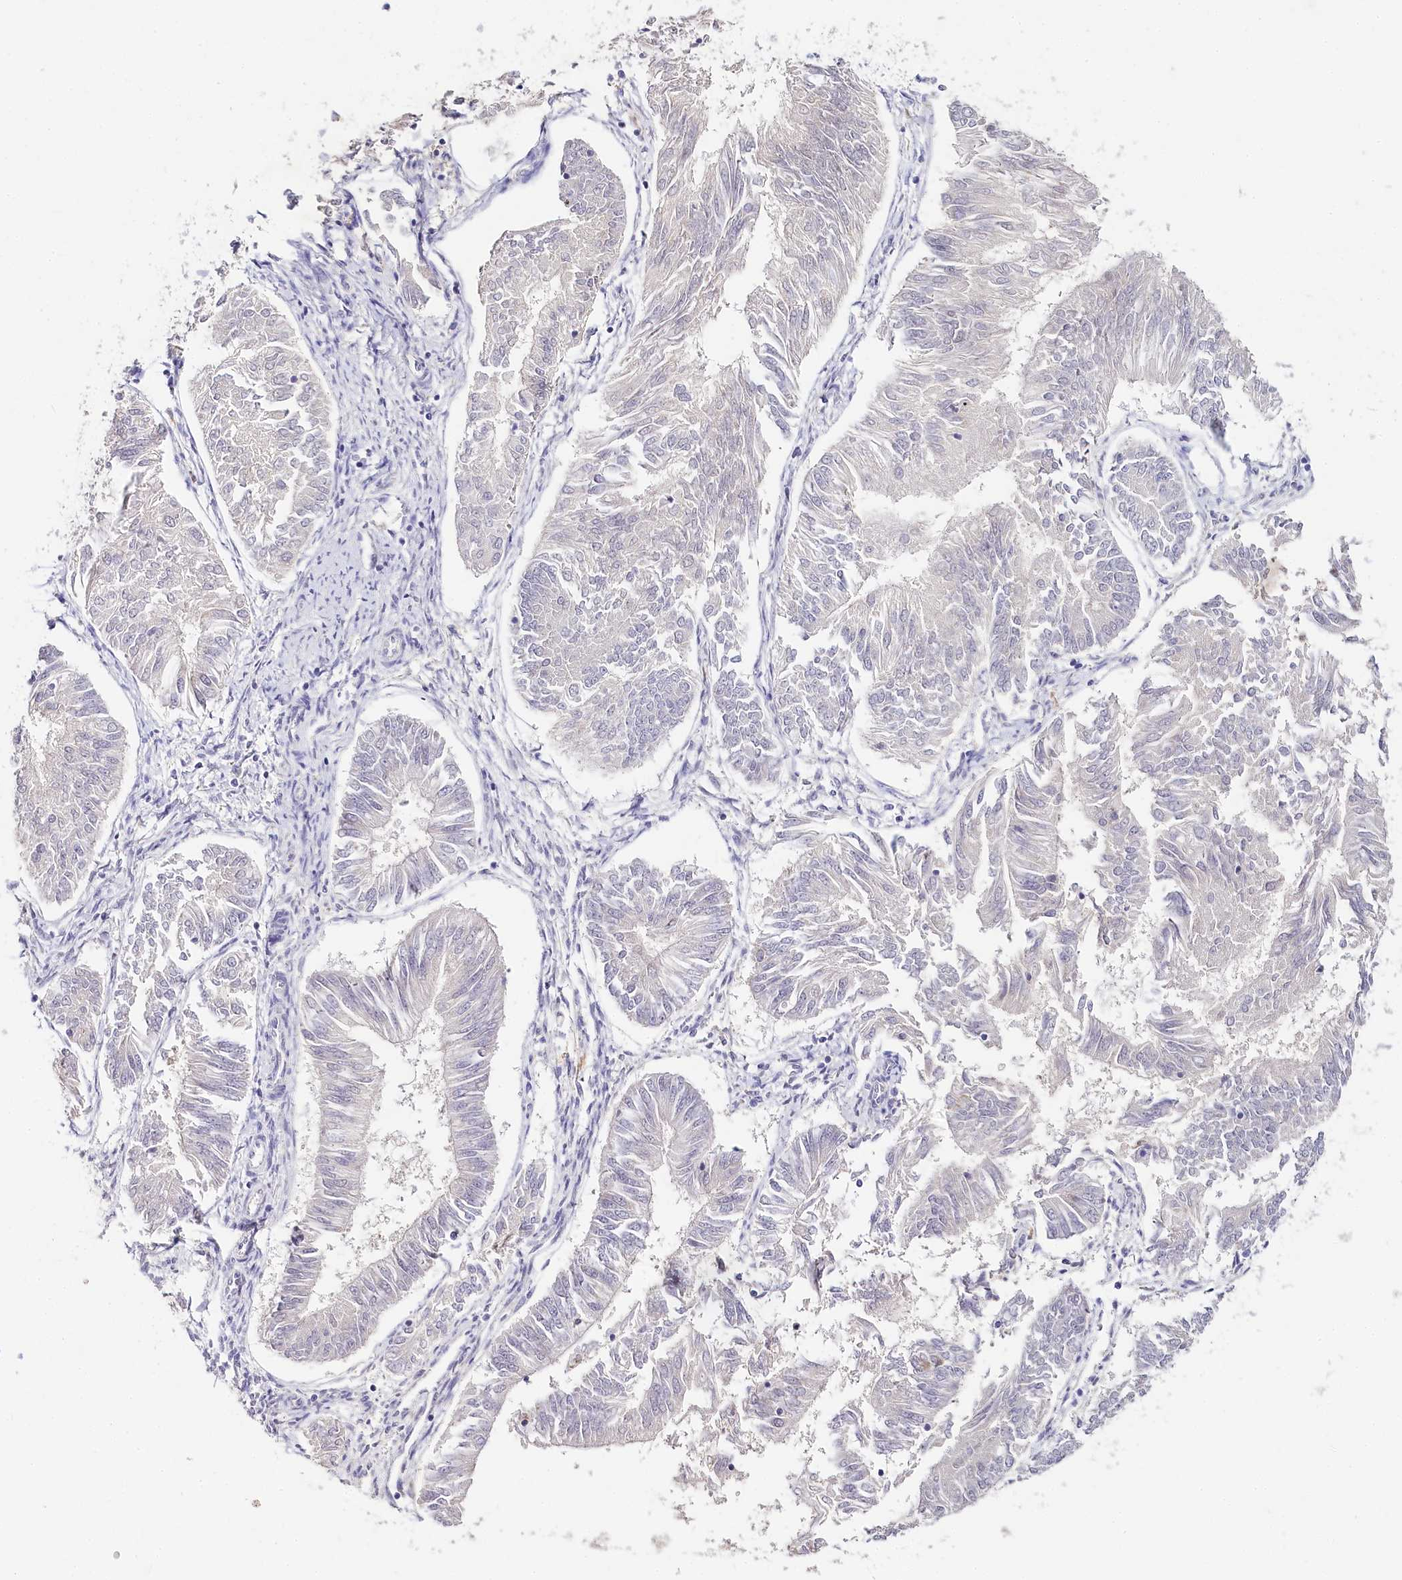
{"staining": {"intensity": "negative", "quantity": "none", "location": "none"}, "tissue": "endometrial cancer", "cell_type": "Tumor cells", "image_type": "cancer", "snomed": [{"axis": "morphology", "description": "Adenocarcinoma, NOS"}, {"axis": "topography", "description": "Endometrium"}], "caption": "Protein analysis of endometrial adenocarcinoma shows no significant expression in tumor cells.", "gene": "DAPK1", "patient": {"sex": "female", "age": 58}}